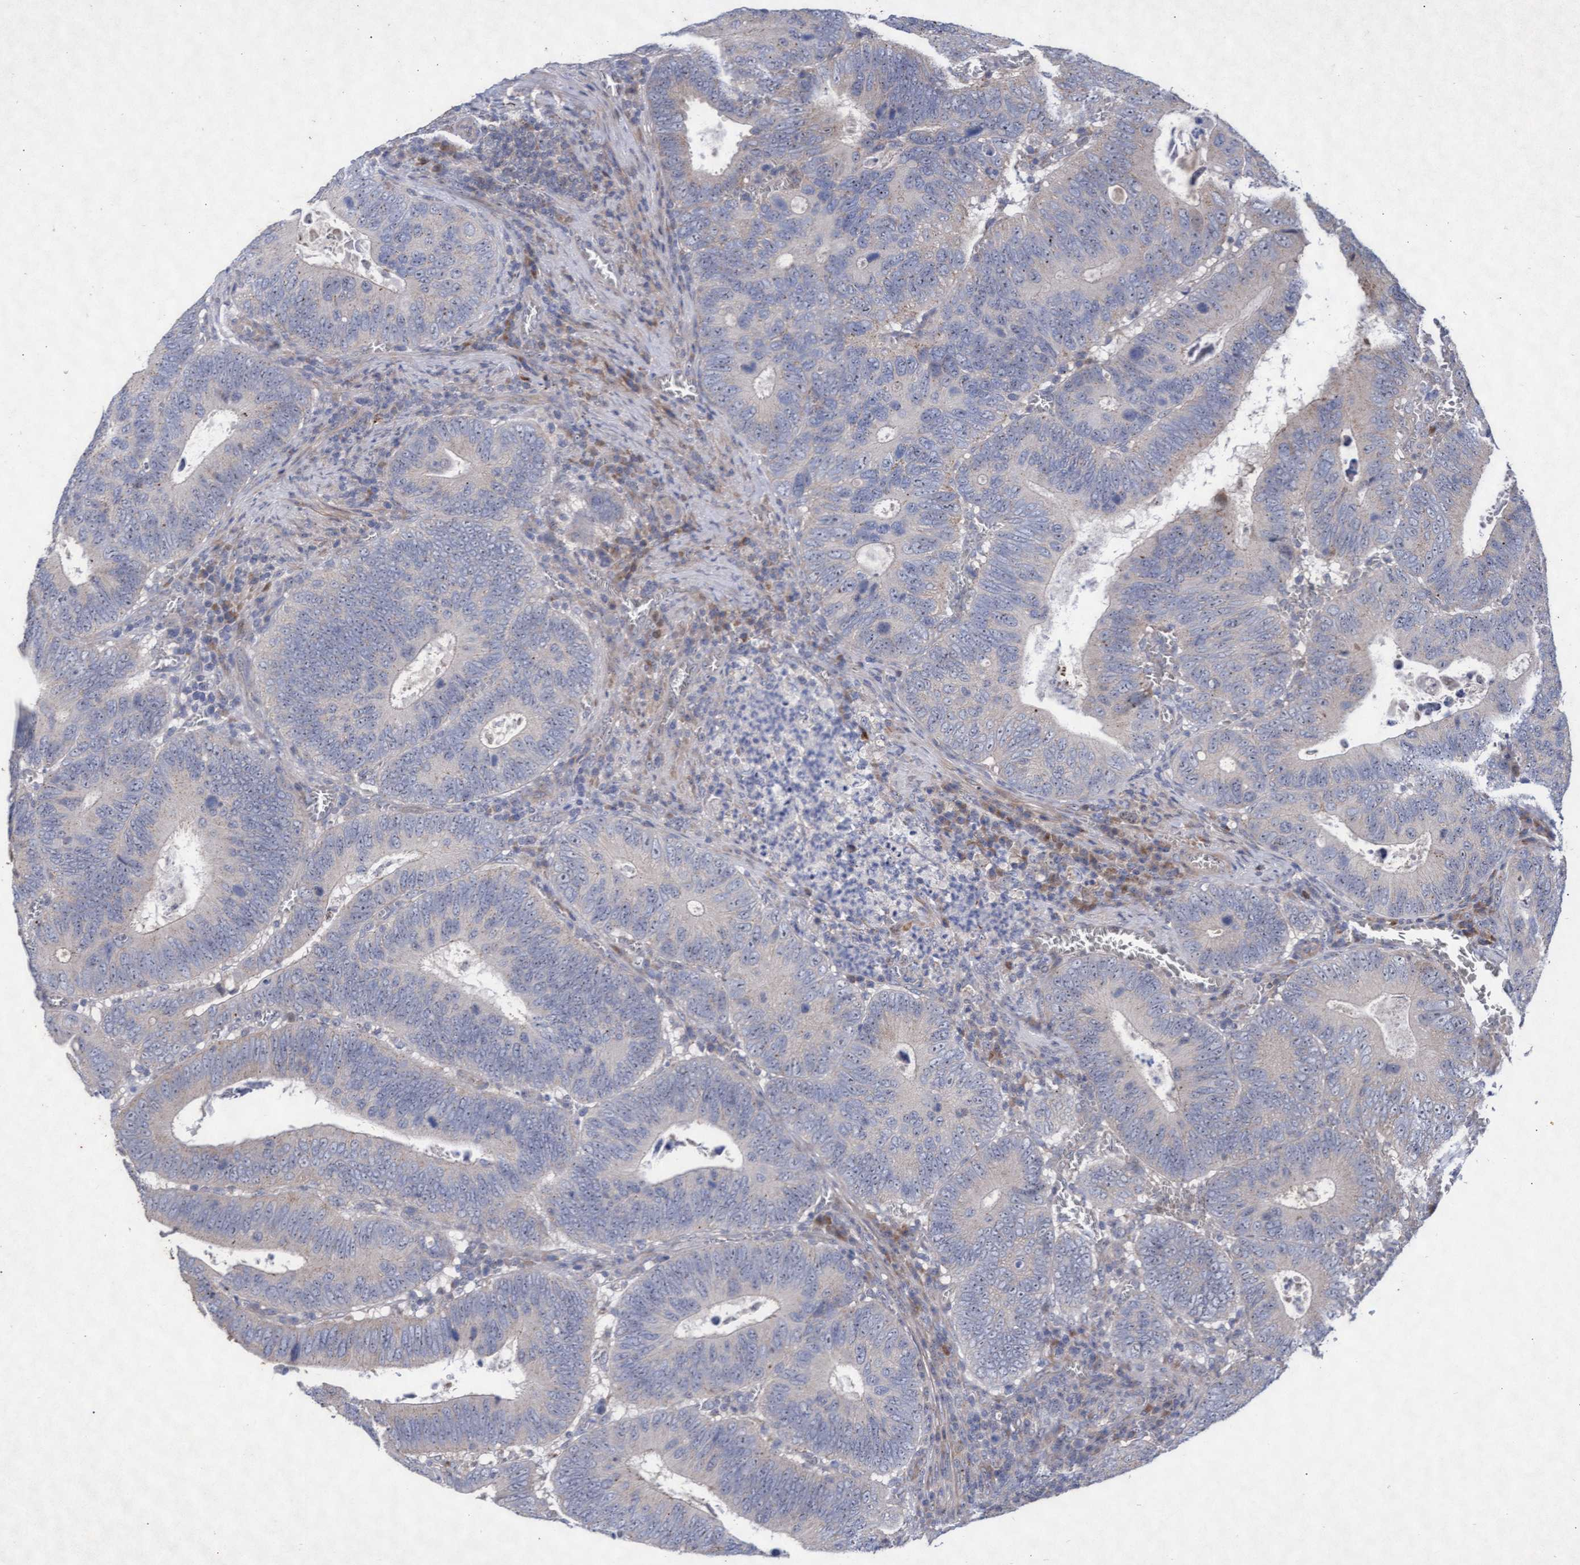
{"staining": {"intensity": "weak", "quantity": "<25%", "location": "cytoplasmic/membranous"}, "tissue": "colorectal cancer", "cell_type": "Tumor cells", "image_type": "cancer", "snomed": [{"axis": "morphology", "description": "Inflammation, NOS"}, {"axis": "morphology", "description": "Adenocarcinoma, NOS"}, {"axis": "topography", "description": "Colon"}], "caption": "A micrograph of colorectal cancer stained for a protein exhibits no brown staining in tumor cells. Brightfield microscopy of IHC stained with DAB (3,3'-diaminobenzidine) (brown) and hematoxylin (blue), captured at high magnification.", "gene": "ABCF2", "patient": {"sex": "male", "age": 72}}